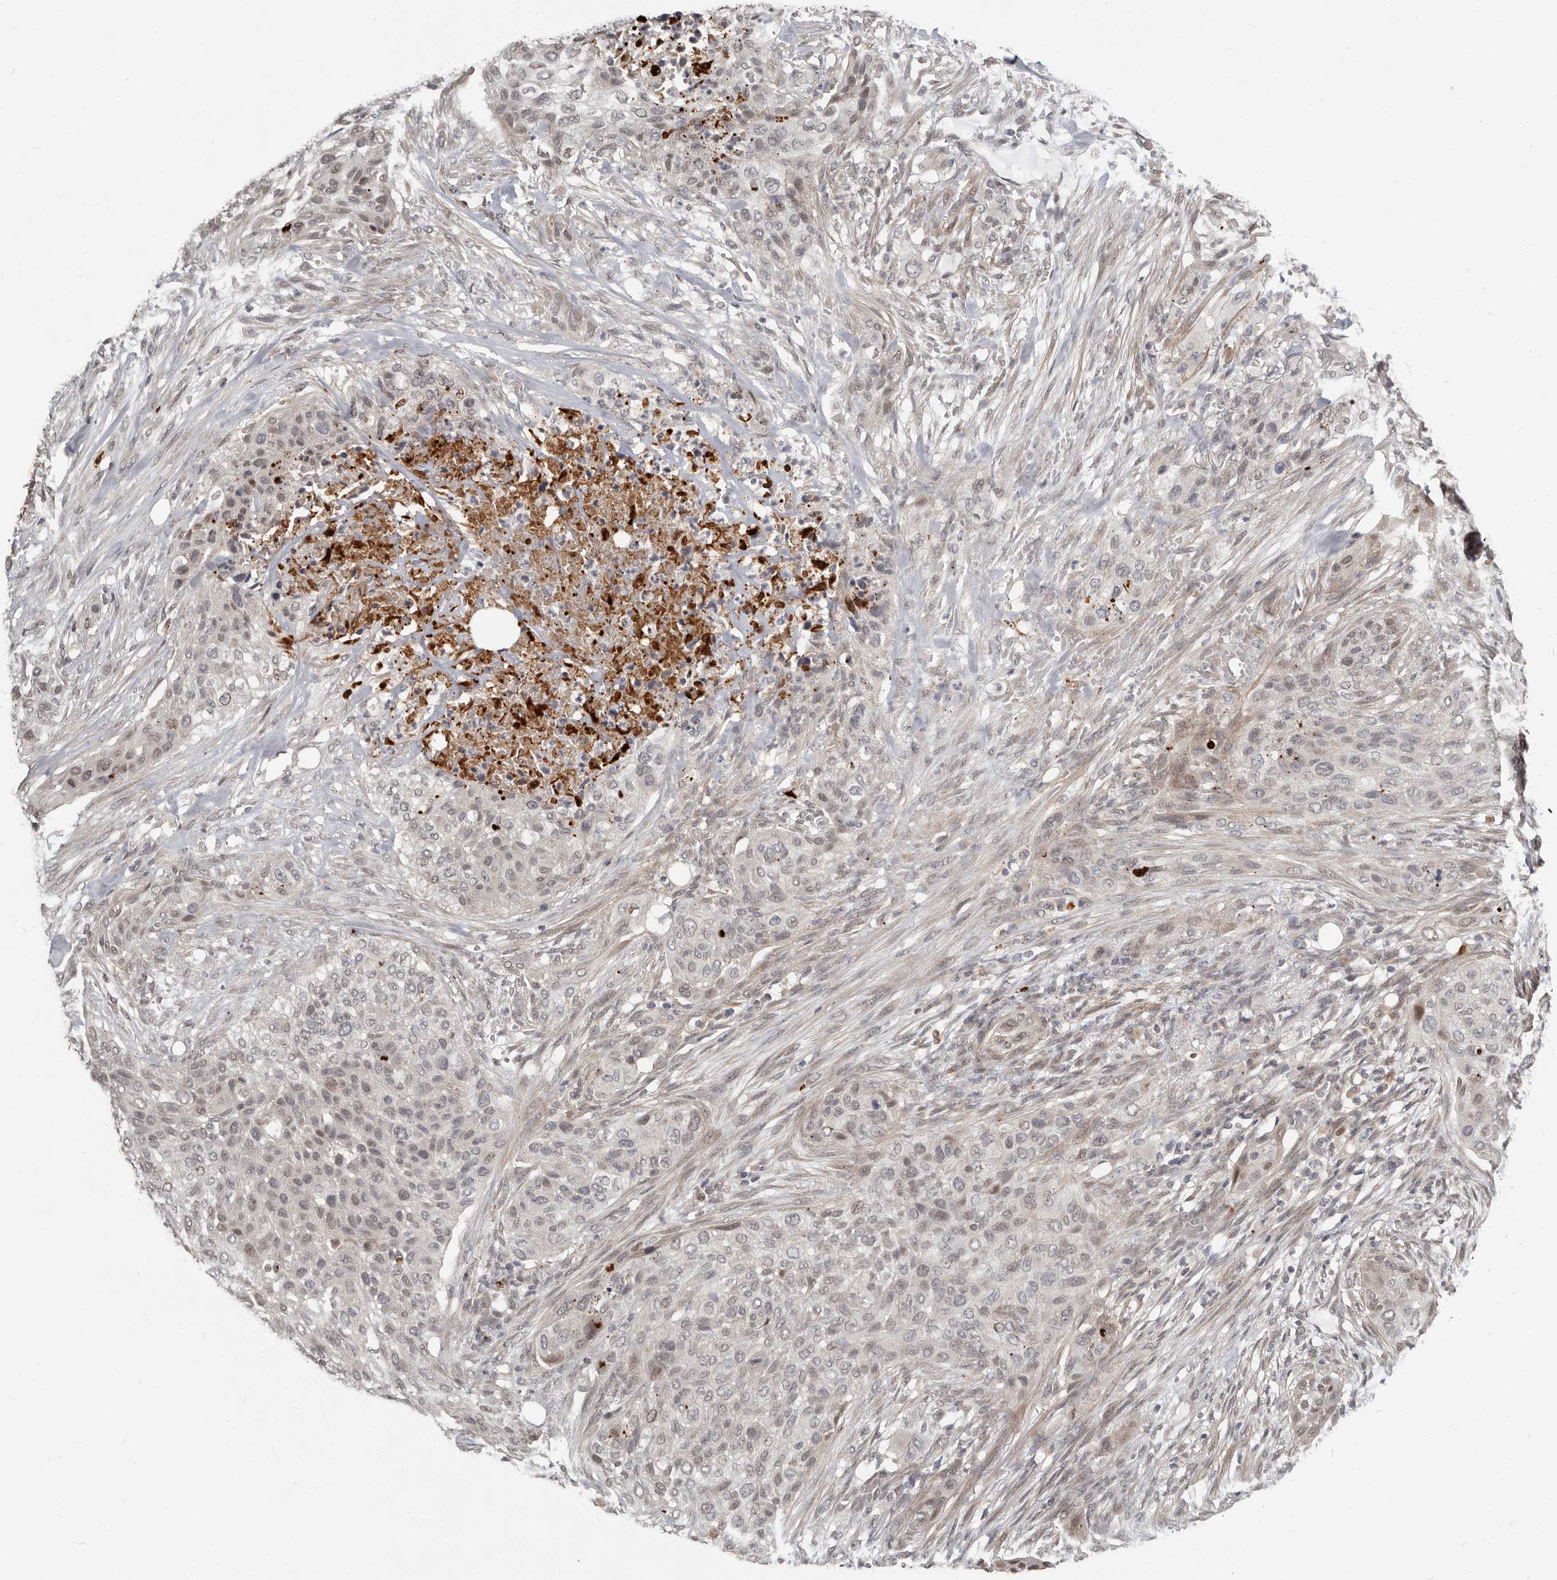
{"staining": {"intensity": "weak", "quantity": "<25%", "location": "nuclear"}, "tissue": "urothelial cancer", "cell_type": "Tumor cells", "image_type": "cancer", "snomed": [{"axis": "morphology", "description": "Urothelial carcinoma, High grade"}, {"axis": "topography", "description": "Urinary bladder"}], "caption": "DAB immunohistochemical staining of human urothelial cancer exhibits no significant staining in tumor cells. (DAB (3,3'-diaminobenzidine) immunohistochemistry (IHC), high magnification).", "gene": "APOL6", "patient": {"sex": "male", "age": 35}}